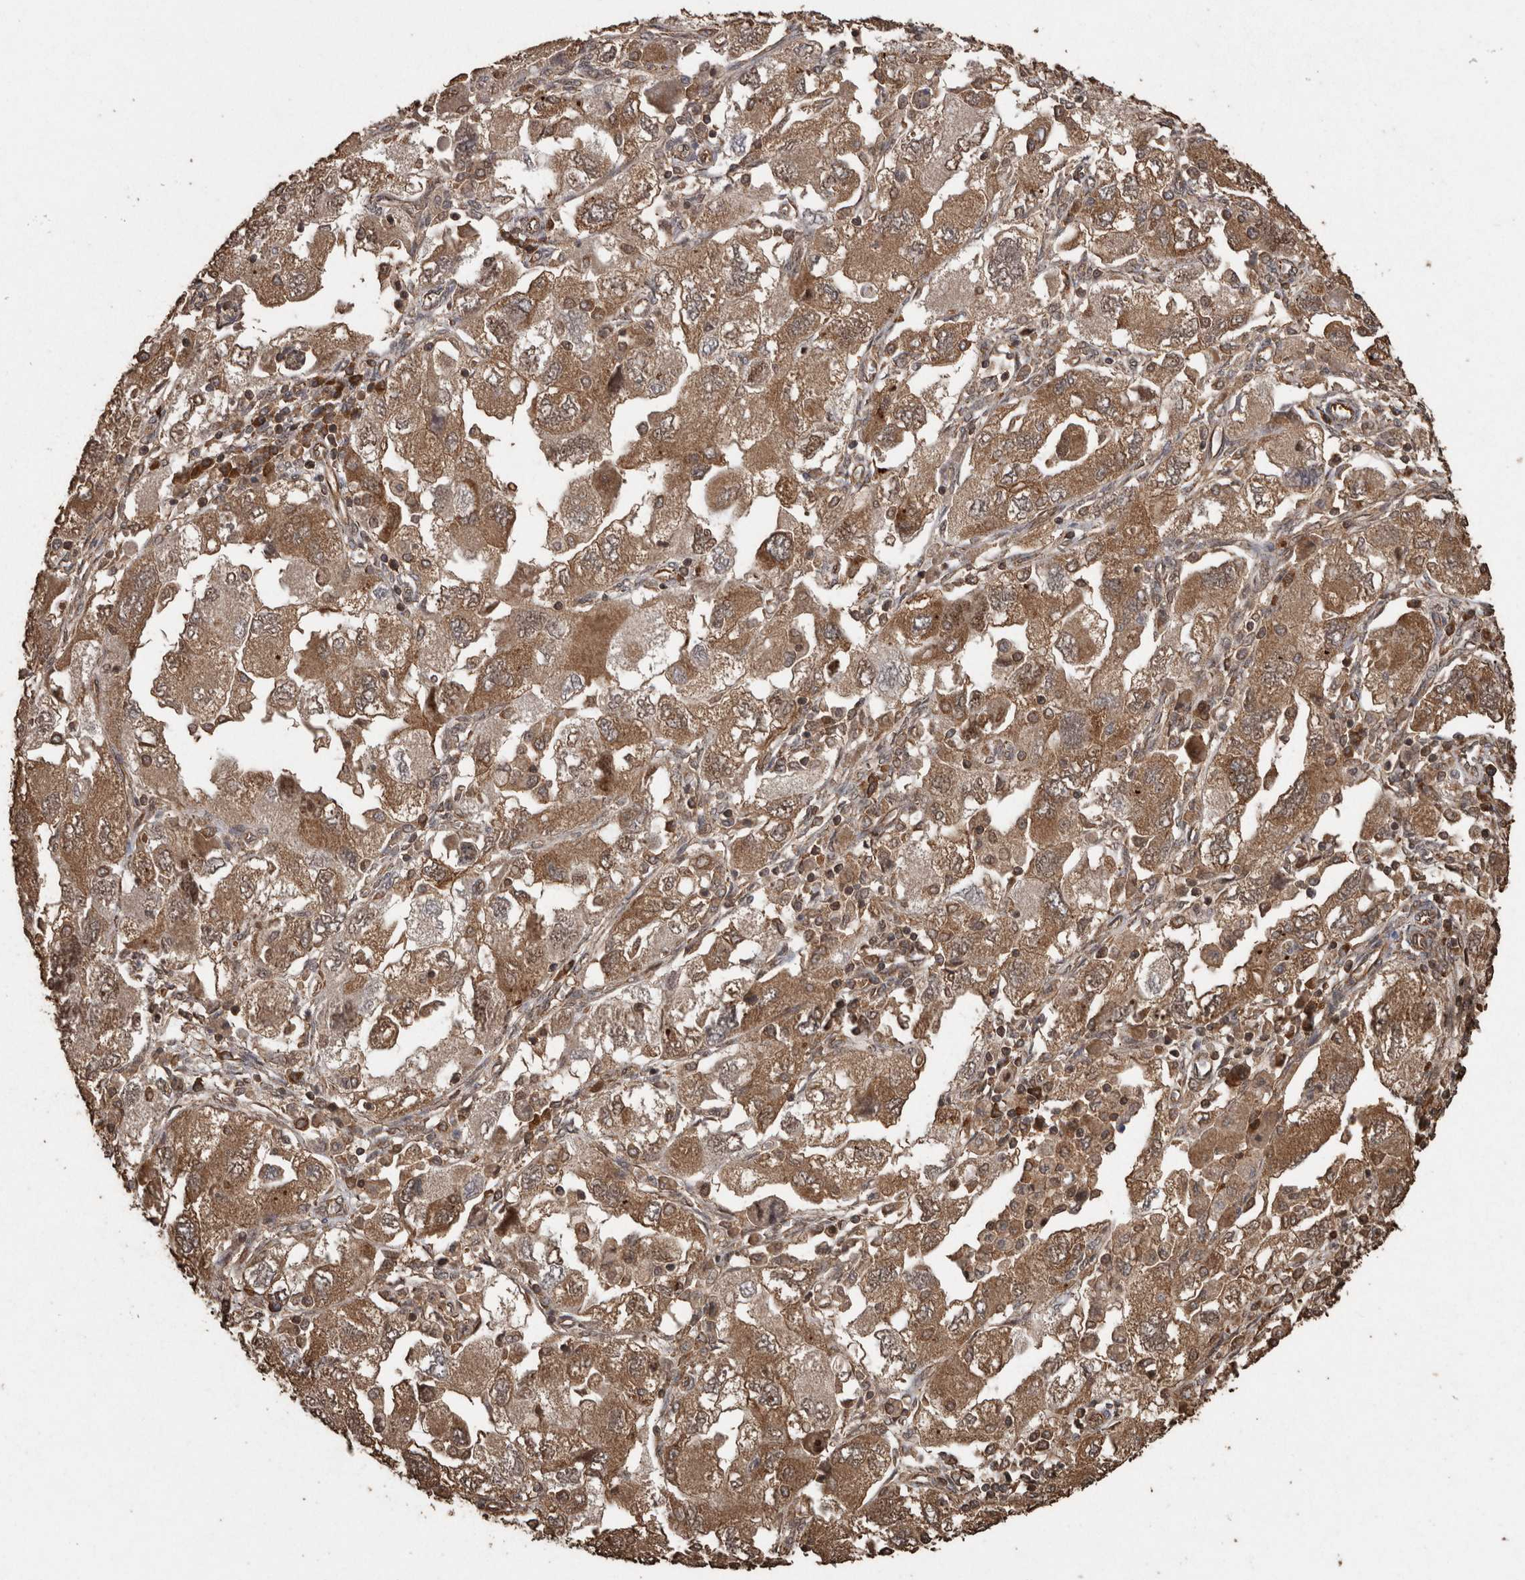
{"staining": {"intensity": "moderate", "quantity": ">75%", "location": "cytoplasmic/membranous"}, "tissue": "ovarian cancer", "cell_type": "Tumor cells", "image_type": "cancer", "snomed": [{"axis": "morphology", "description": "Carcinoma, NOS"}, {"axis": "morphology", "description": "Cystadenocarcinoma, serous, NOS"}, {"axis": "topography", "description": "Ovary"}], "caption": "The photomicrograph reveals staining of ovarian cancer (serous cystadenocarcinoma), revealing moderate cytoplasmic/membranous protein expression (brown color) within tumor cells. (DAB = brown stain, brightfield microscopy at high magnification).", "gene": "PINK1", "patient": {"sex": "female", "age": 69}}